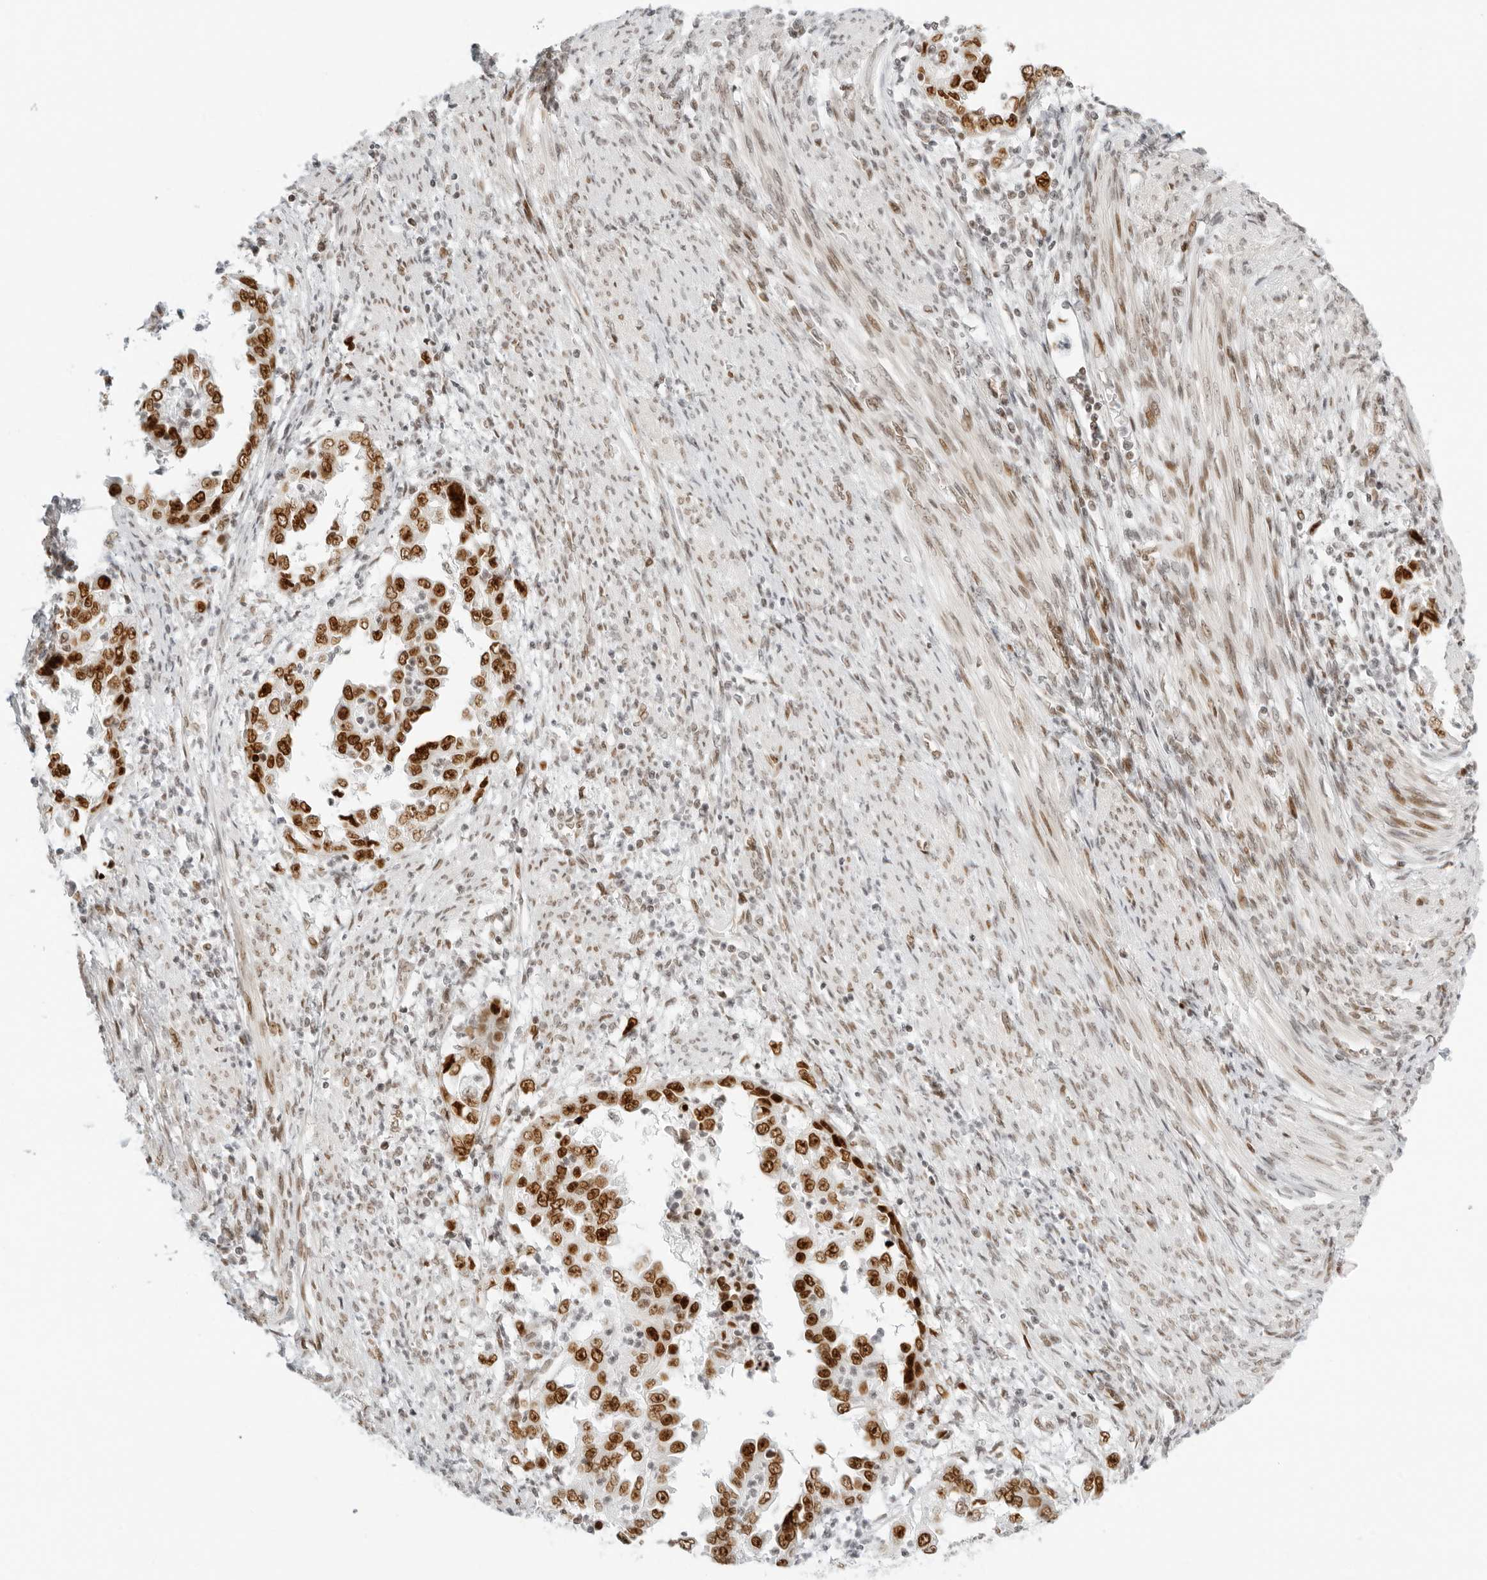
{"staining": {"intensity": "strong", "quantity": ">75%", "location": "nuclear"}, "tissue": "endometrial cancer", "cell_type": "Tumor cells", "image_type": "cancer", "snomed": [{"axis": "morphology", "description": "Adenocarcinoma, NOS"}, {"axis": "topography", "description": "Endometrium"}], "caption": "This is a photomicrograph of immunohistochemistry staining of endometrial adenocarcinoma, which shows strong staining in the nuclear of tumor cells.", "gene": "RCC1", "patient": {"sex": "female", "age": 85}}